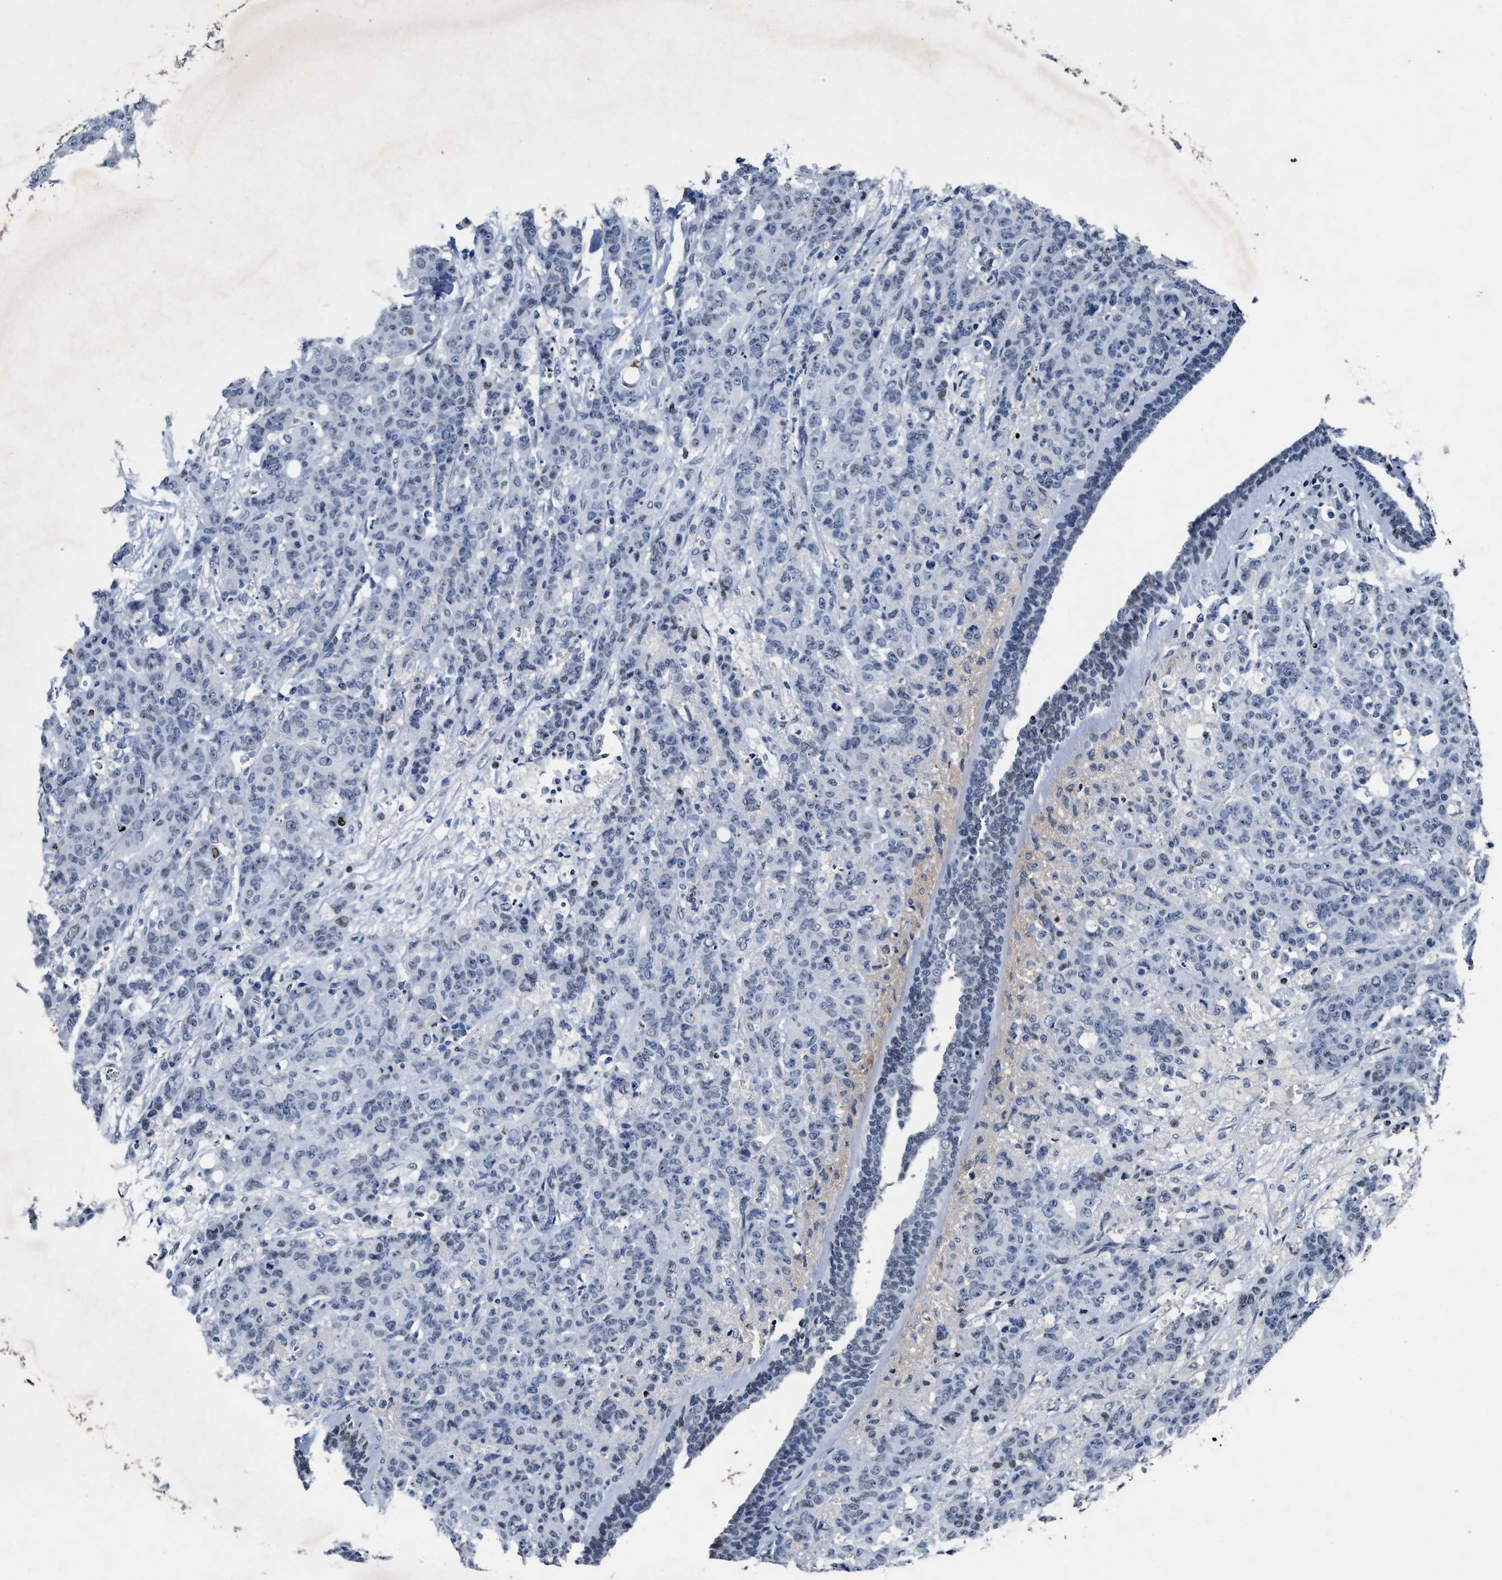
{"staining": {"intensity": "negative", "quantity": "none", "location": "none"}, "tissue": "breast cancer", "cell_type": "Tumor cells", "image_type": "cancer", "snomed": [{"axis": "morphology", "description": "Normal tissue, NOS"}, {"axis": "morphology", "description": "Duct carcinoma"}, {"axis": "topography", "description": "Breast"}], "caption": "Immunohistochemical staining of human breast cancer exhibits no significant staining in tumor cells.", "gene": "UBN2", "patient": {"sex": "female", "age": 40}}